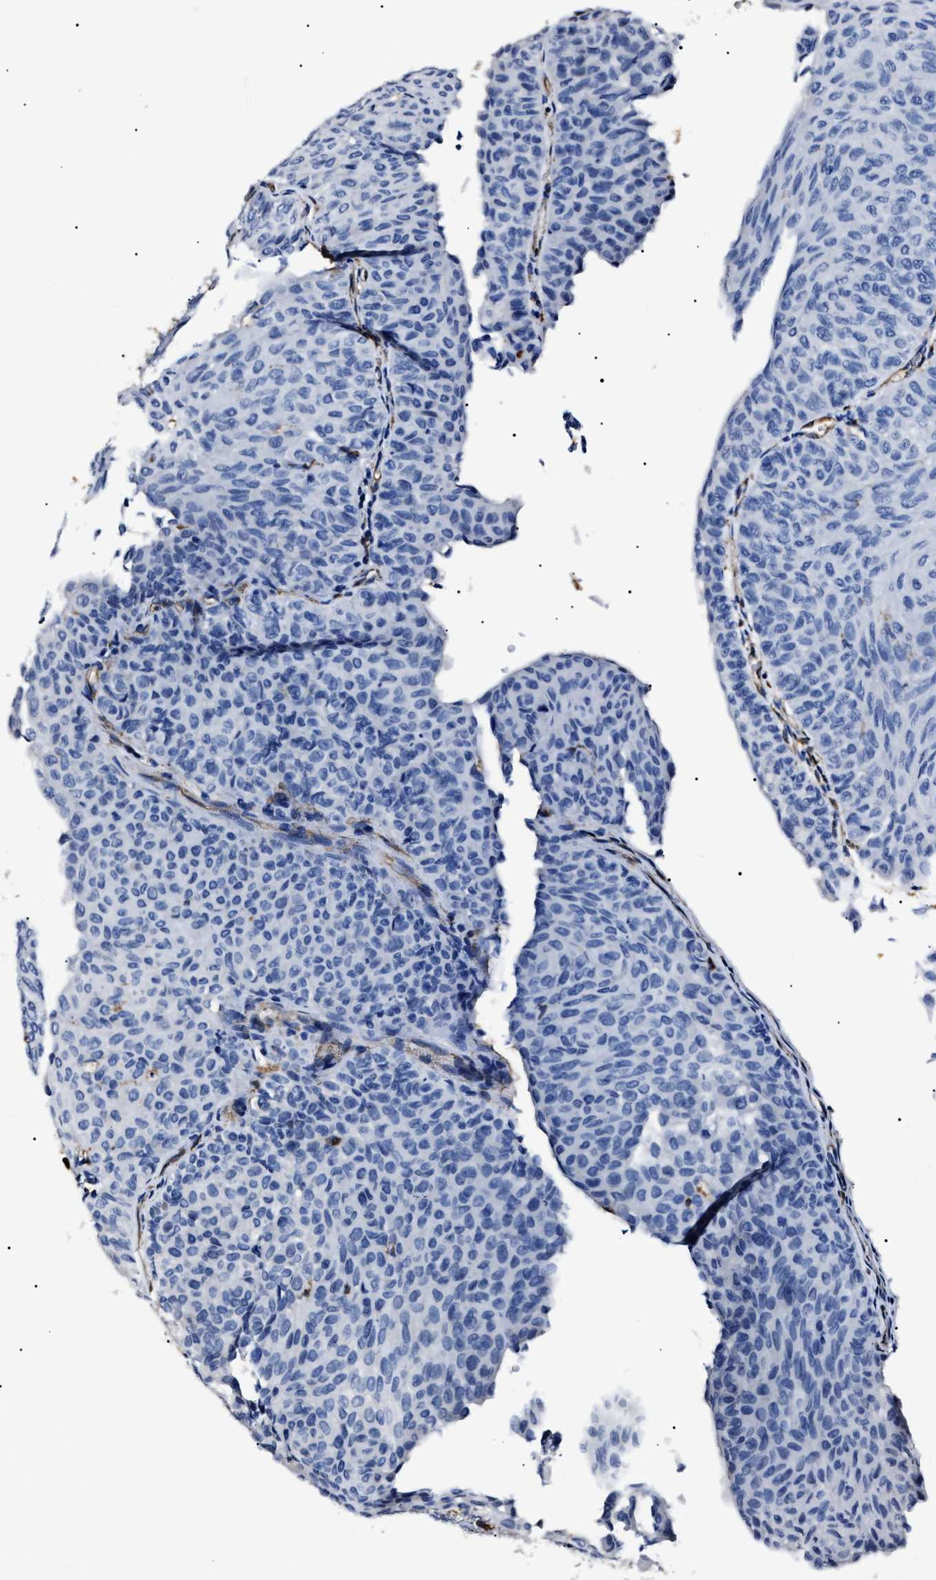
{"staining": {"intensity": "negative", "quantity": "none", "location": "none"}, "tissue": "urothelial cancer", "cell_type": "Tumor cells", "image_type": "cancer", "snomed": [{"axis": "morphology", "description": "Urothelial carcinoma, Low grade"}, {"axis": "topography", "description": "Urinary bladder"}], "caption": "This is a image of immunohistochemistry staining of urothelial cancer, which shows no staining in tumor cells. The staining was performed using DAB to visualize the protein expression in brown, while the nuclei were stained in blue with hematoxylin (Magnification: 20x).", "gene": "ALDH1A1", "patient": {"sex": "male", "age": 78}}